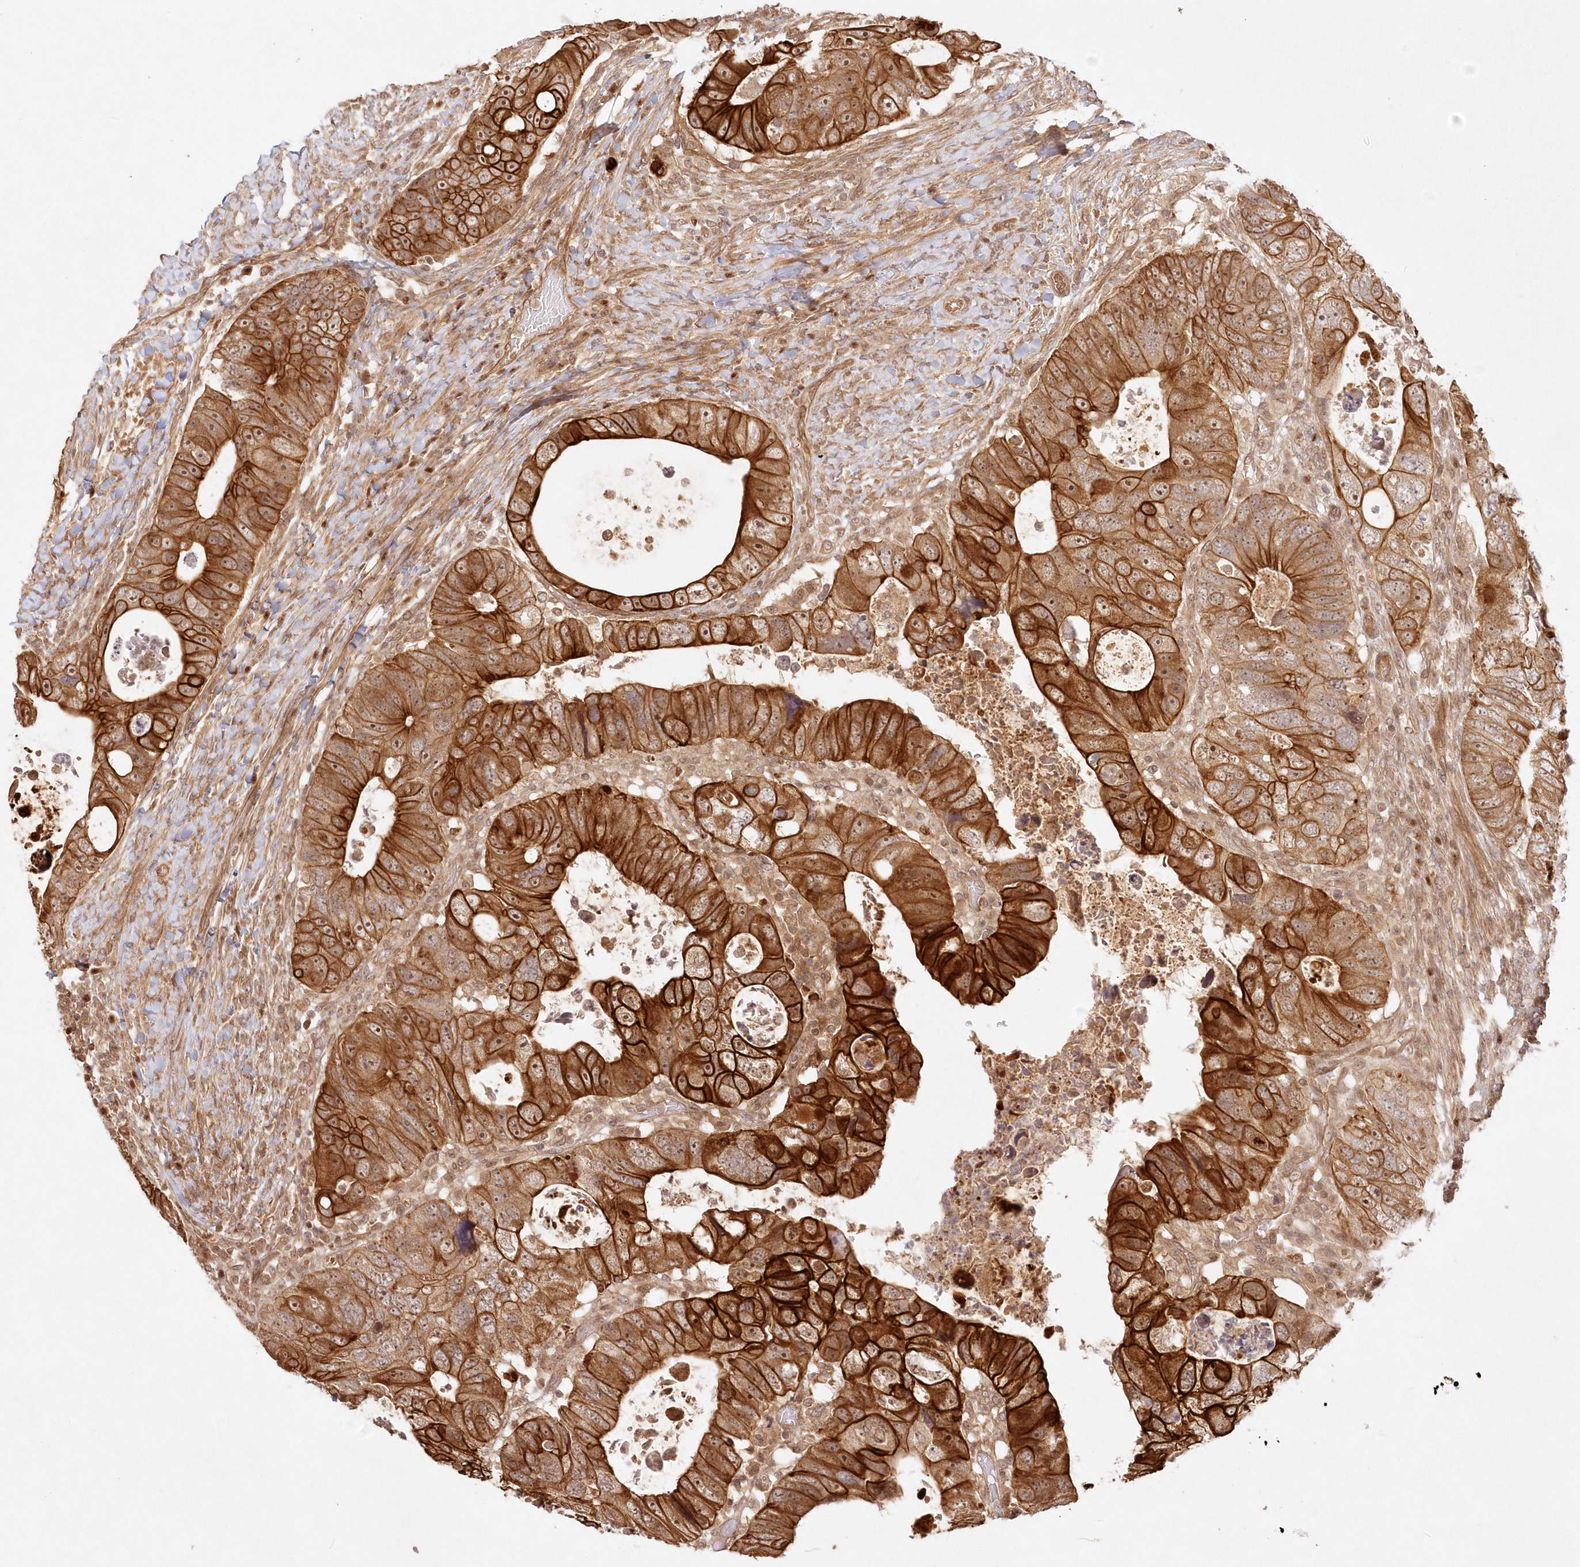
{"staining": {"intensity": "strong", "quantity": ">75%", "location": "cytoplasmic/membranous"}, "tissue": "colorectal cancer", "cell_type": "Tumor cells", "image_type": "cancer", "snomed": [{"axis": "morphology", "description": "Adenocarcinoma, NOS"}, {"axis": "topography", "description": "Rectum"}], "caption": "Immunohistochemistry photomicrograph of neoplastic tissue: adenocarcinoma (colorectal) stained using immunohistochemistry (IHC) demonstrates high levels of strong protein expression localized specifically in the cytoplasmic/membranous of tumor cells, appearing as a cytoplasmic/membranous brown color.", "gene": "KIAA0232", "patient": {"sex": "male", "age": 59}}